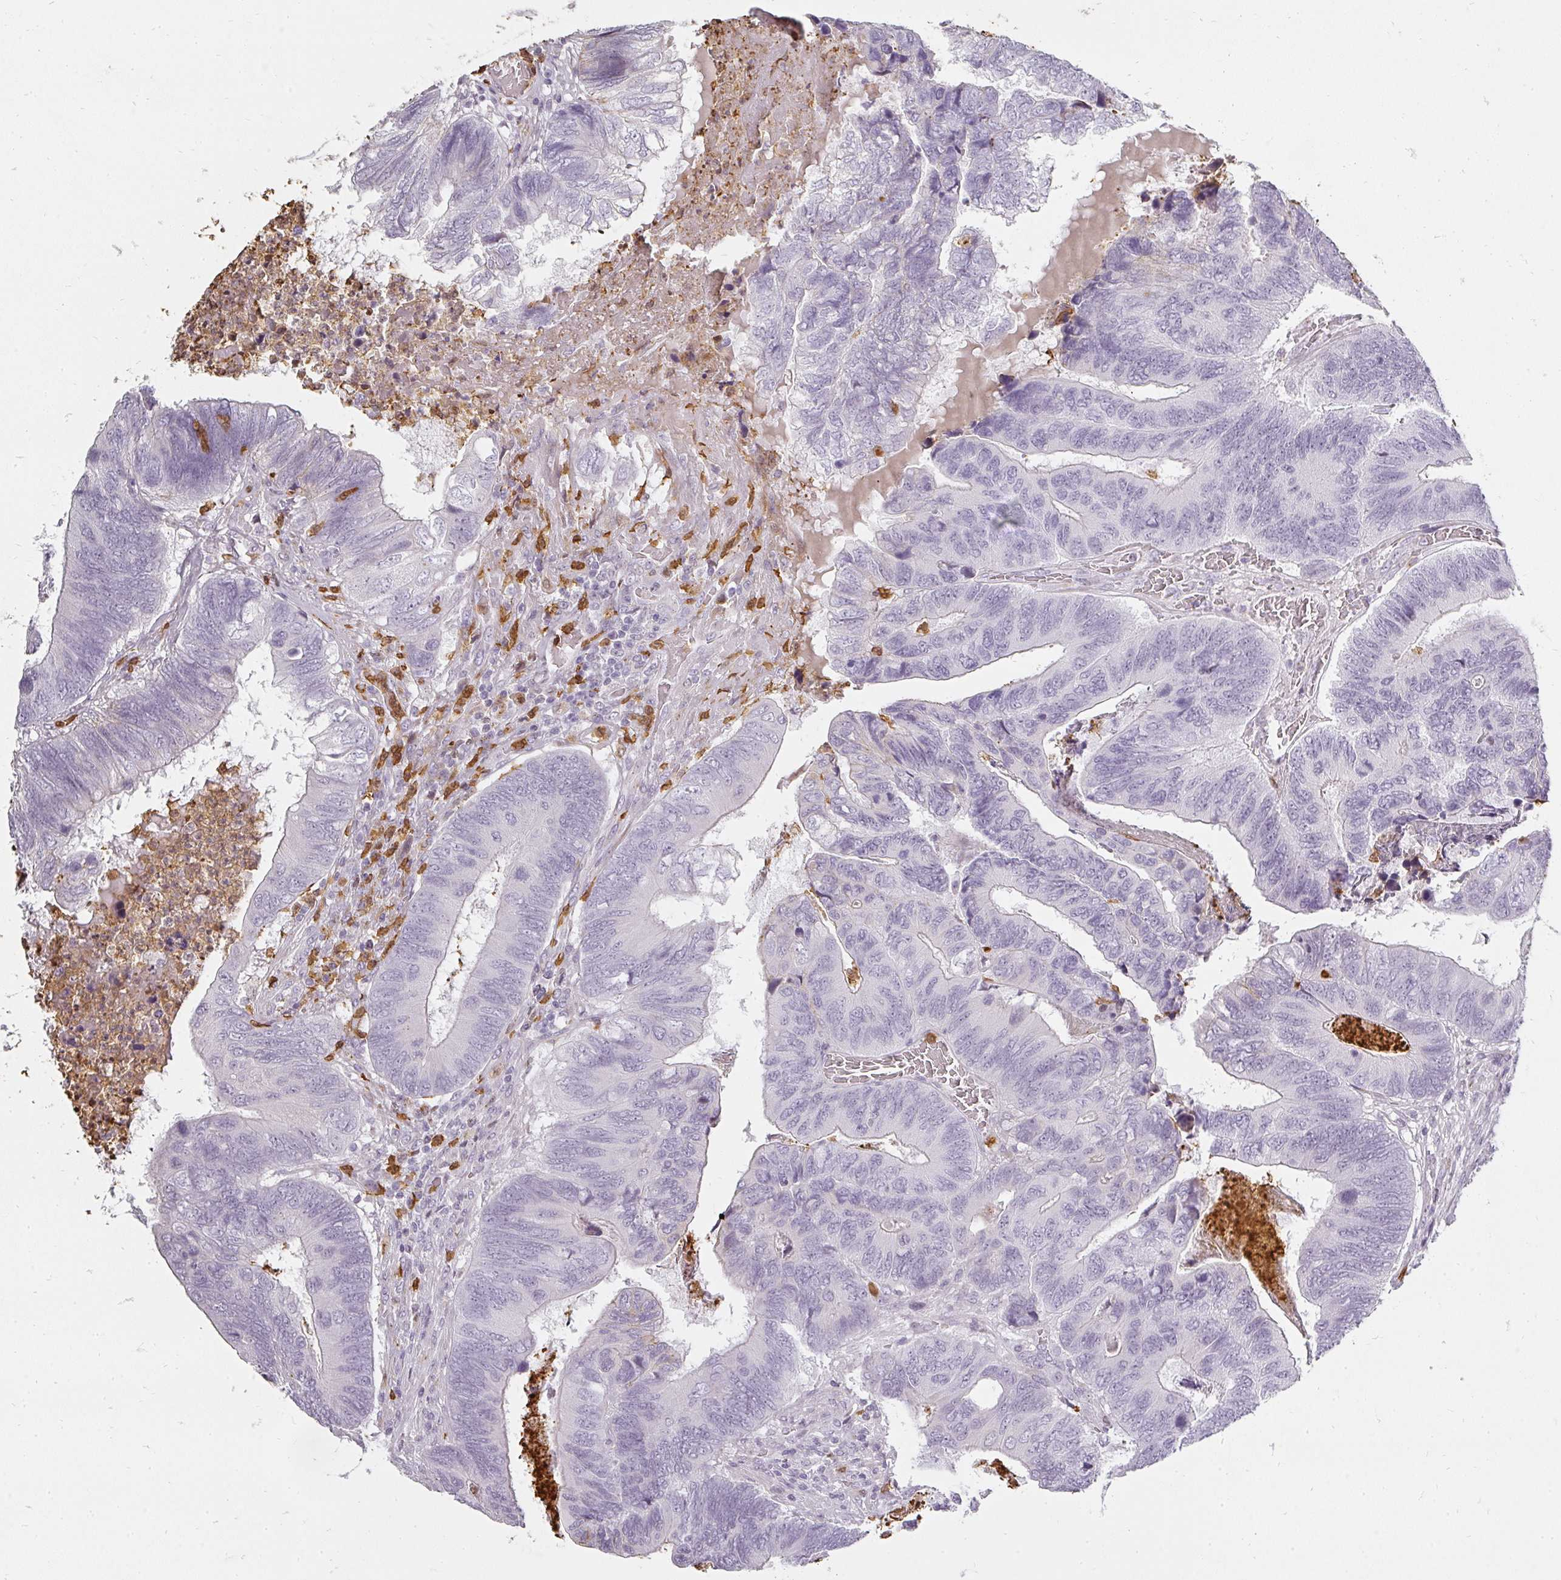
{"staining": {"intensity": "negative", "quantity": "none", "location": "none"}, "tissue": "colorectal cancer", "cell_type": "Tumor cells", "image_type": "cancer", "snomed": [{"axis": "morphology", "description": "Adenocarcinoma, NOS"}, {"axis": "topography", "description": "Colon"}], "caption": "An IHC photomicrograph of colorectal cancer is shown. There is no staining in tumor cells of colorectal cancer.", "gene": "BIK", "patient": {"sex": "female", "age": 67}}